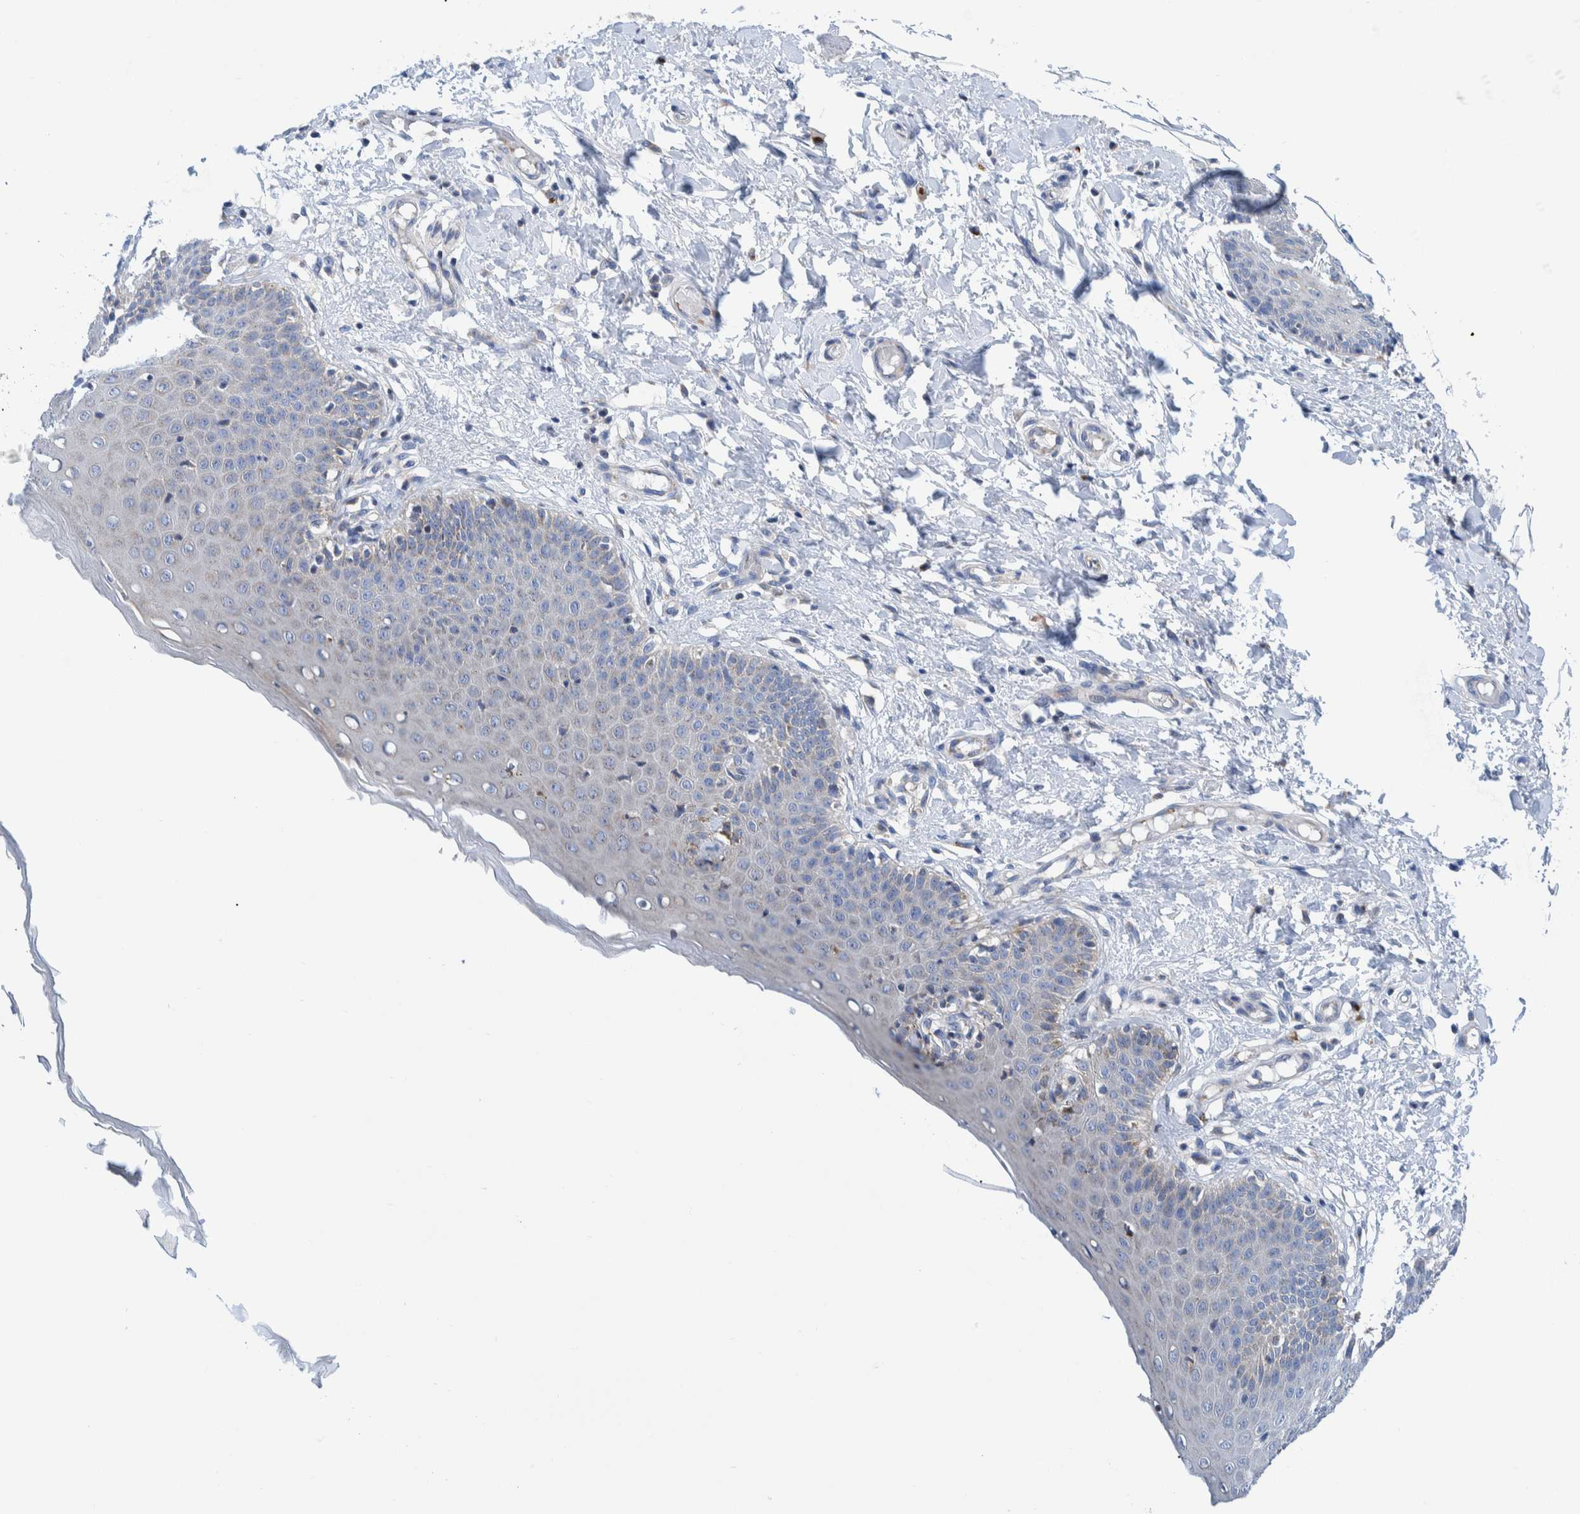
{"staining": {"intensity": "weak", "quantity": "25%-75%", "location": "cytoplasmic/membranous"}, "tissue": "skin", "cell_type": "Epidermal cells", "image_type": "normal", "snomed": [{"axis": "morphology", "description": "Normal tissue, NOS"}, {"axis": "topography", "description": "Vulva"}], "caption": "Protein expression by IHC exhibits weak cytoplasmic/membranous expression in approximately 25%-75% of epidermal cells in benign skin.", "gene": "TRIM58", "patient": {"sex": "female", "age": 66}}